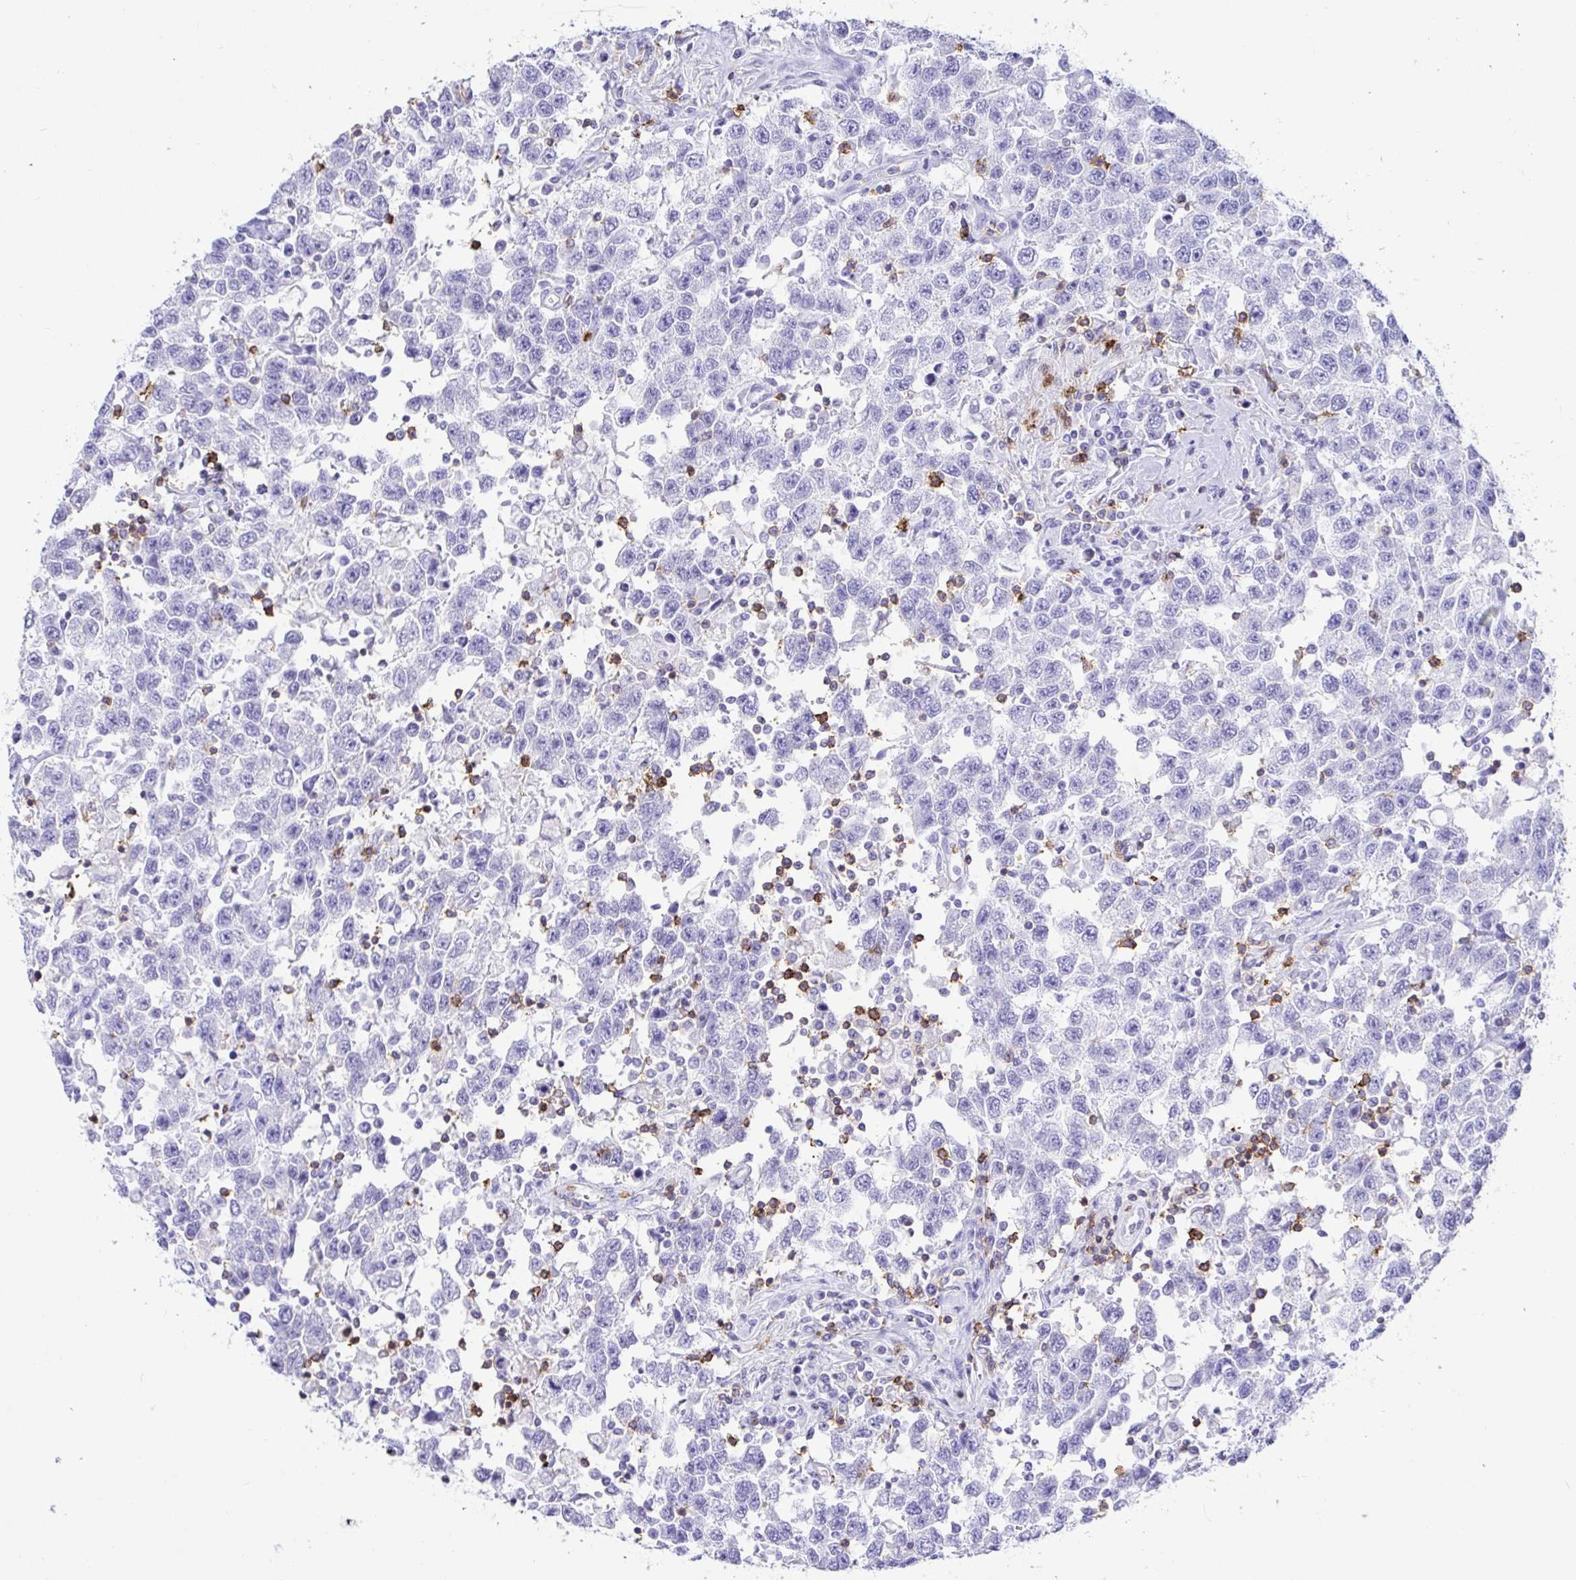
{"staining": {"intensity": "negative", "quantity": "none", "location": "none"}, "tissue": "testis cancer", "cell_type": "Tumor cells", "image_type": "cancer", "snomed": [{"axis": "morphology", "description": "Seminoma, NOS"}, {"axis": "topography", "description": "Testis"}], "caption": "The histopathology image exhibits no staining of tumor cells in testis cancer (seminoma).", "gene": "CD5", "patient": {"sex": "male", "age": 41}}